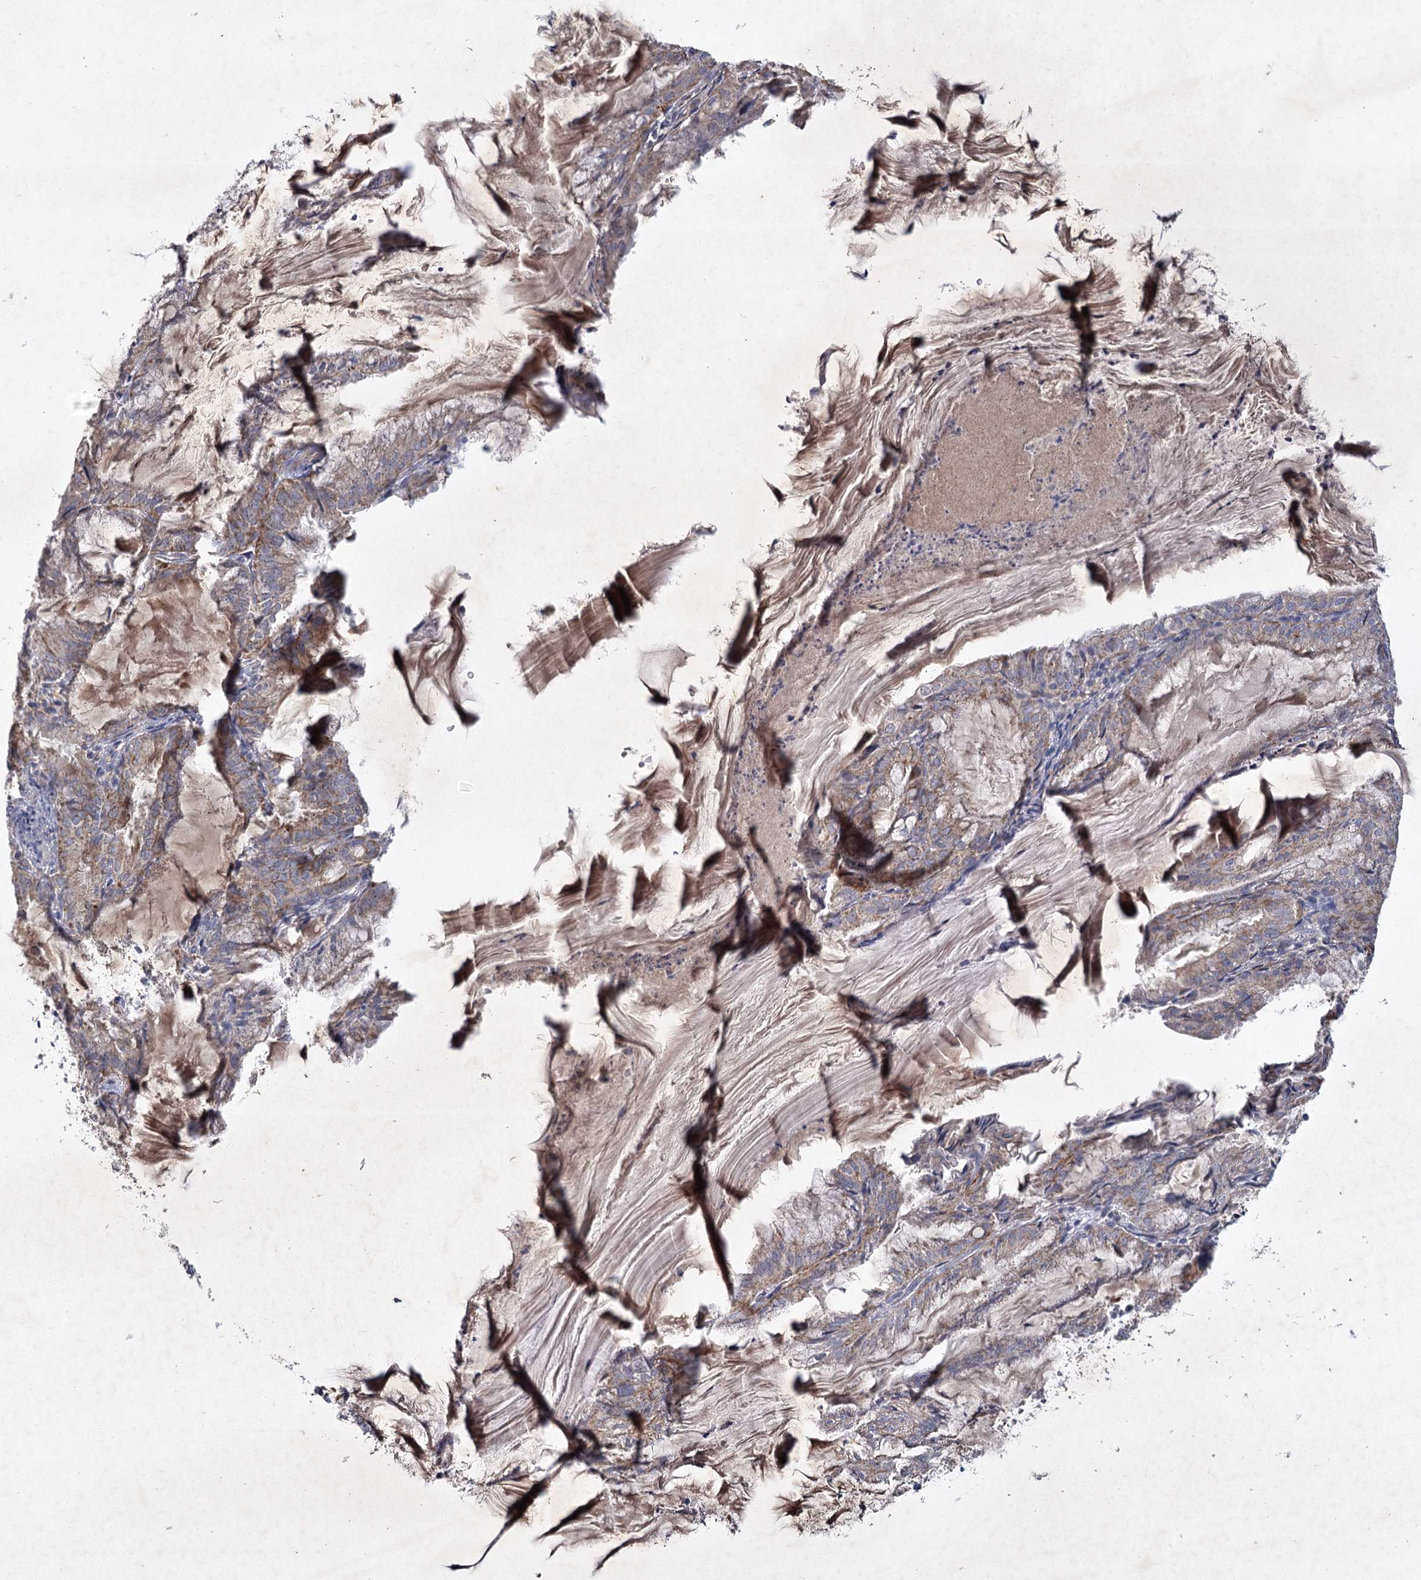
{"staining": {"intensity": "moderate", "quantity": ">75%", "location": "cytoplasmic/membranous"}, "tissue": "endometrial cancer", "cell_type": "Tumor cells", "image_type": "cancer", "snomed": [{"axis": "morphology", "description": "Adenocarcinoma, NOS"}, {"axis": "topography", "description": "Endometrium"}], "caption": "Endometrial cancer (adenocarcinoma) stained for a protein (brown) reveals moderate cytoplasmic/membranous positive expression in approximately >75% of tumor cells.", "gene": "MRPL44", "patient": {"sex": "female", "age": 86}}